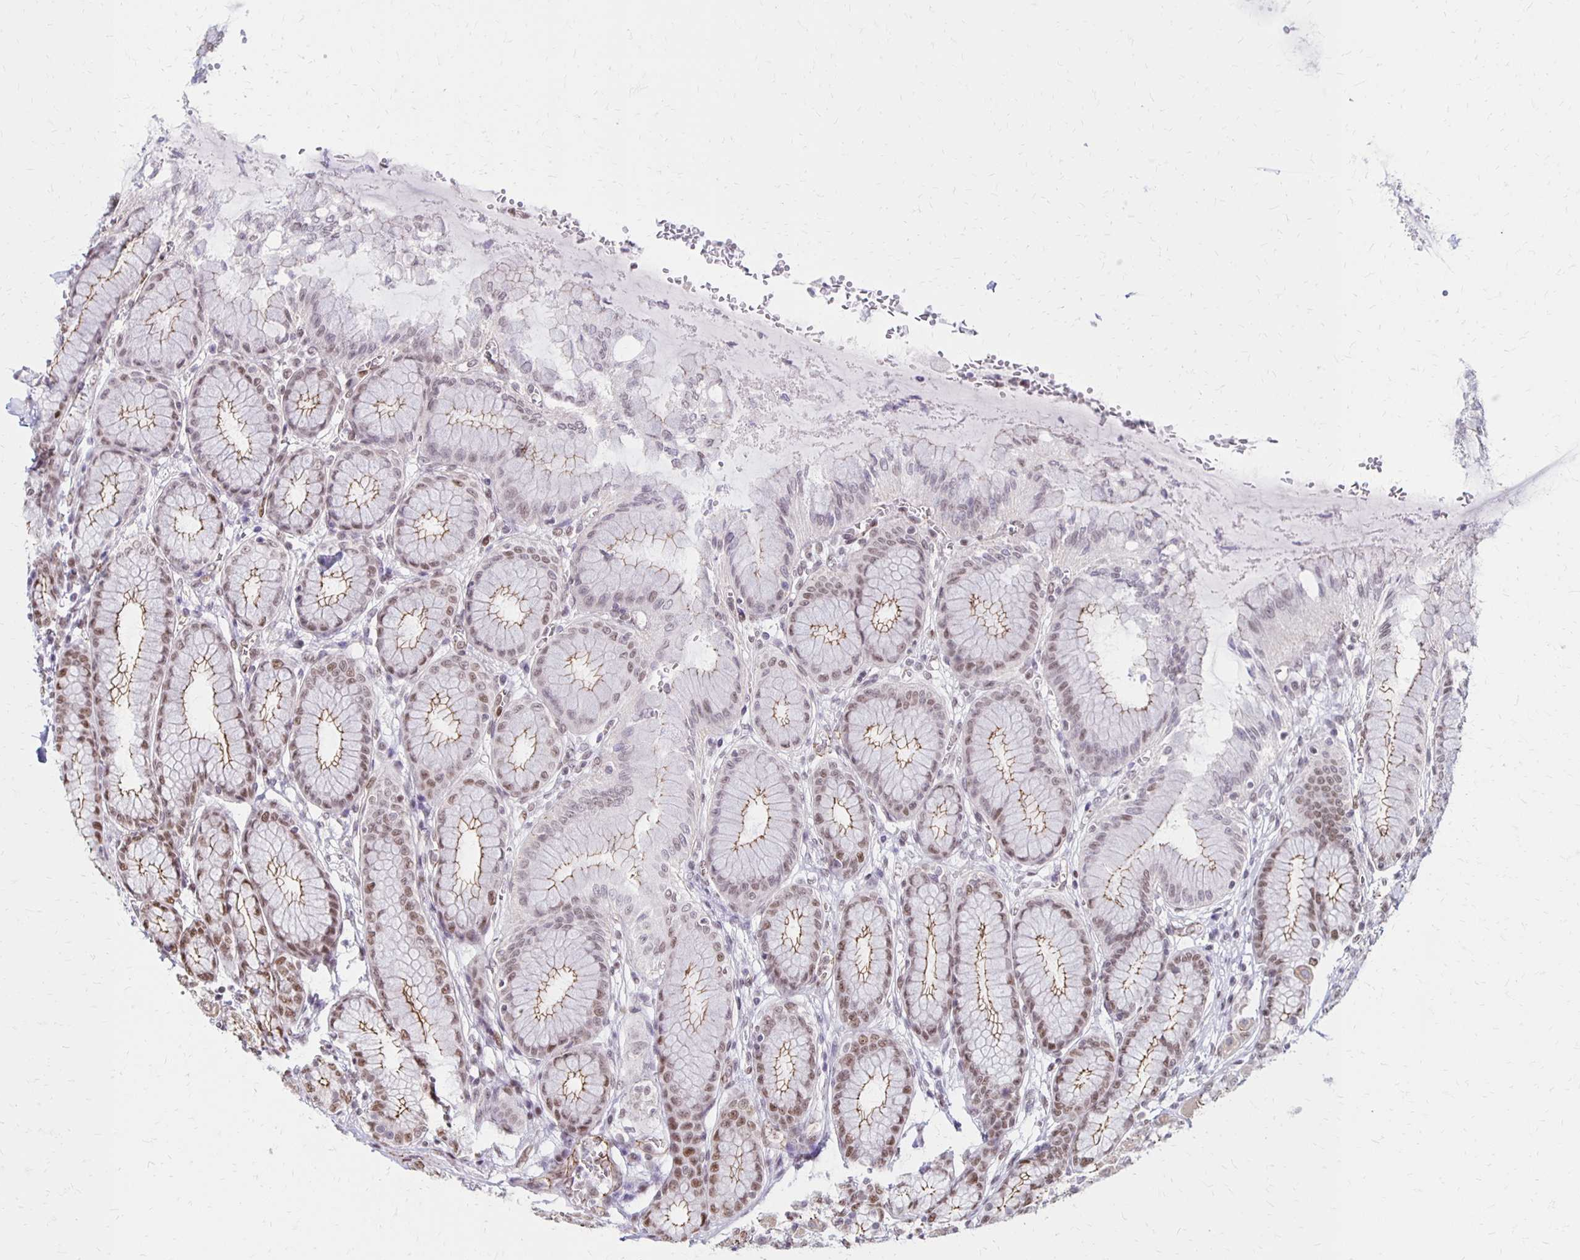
{"staining": {"intensity": "moderate", "quantity": ">75%", "location": "cytoplasmic/membranous,nuclear"}, "tissue": "stomach", "cell_type": "Glandular cells", "image_type": "normal", "snomed": [{"axis": "morphology", "description": "Normal tissue, NOS"}, {"axis": "topography", "description": "Stomach"}, {"axis": "topography", "description": "Stomach, lower"}], "caption": "Glandular cells demonstrate medium levels of moderate cytoplasmic/membranous,nuclear expression in about >75% of cells in unremarkable human stomach.", "gene": "DDB2", "patient": {"sex": "male", "age": 76}}